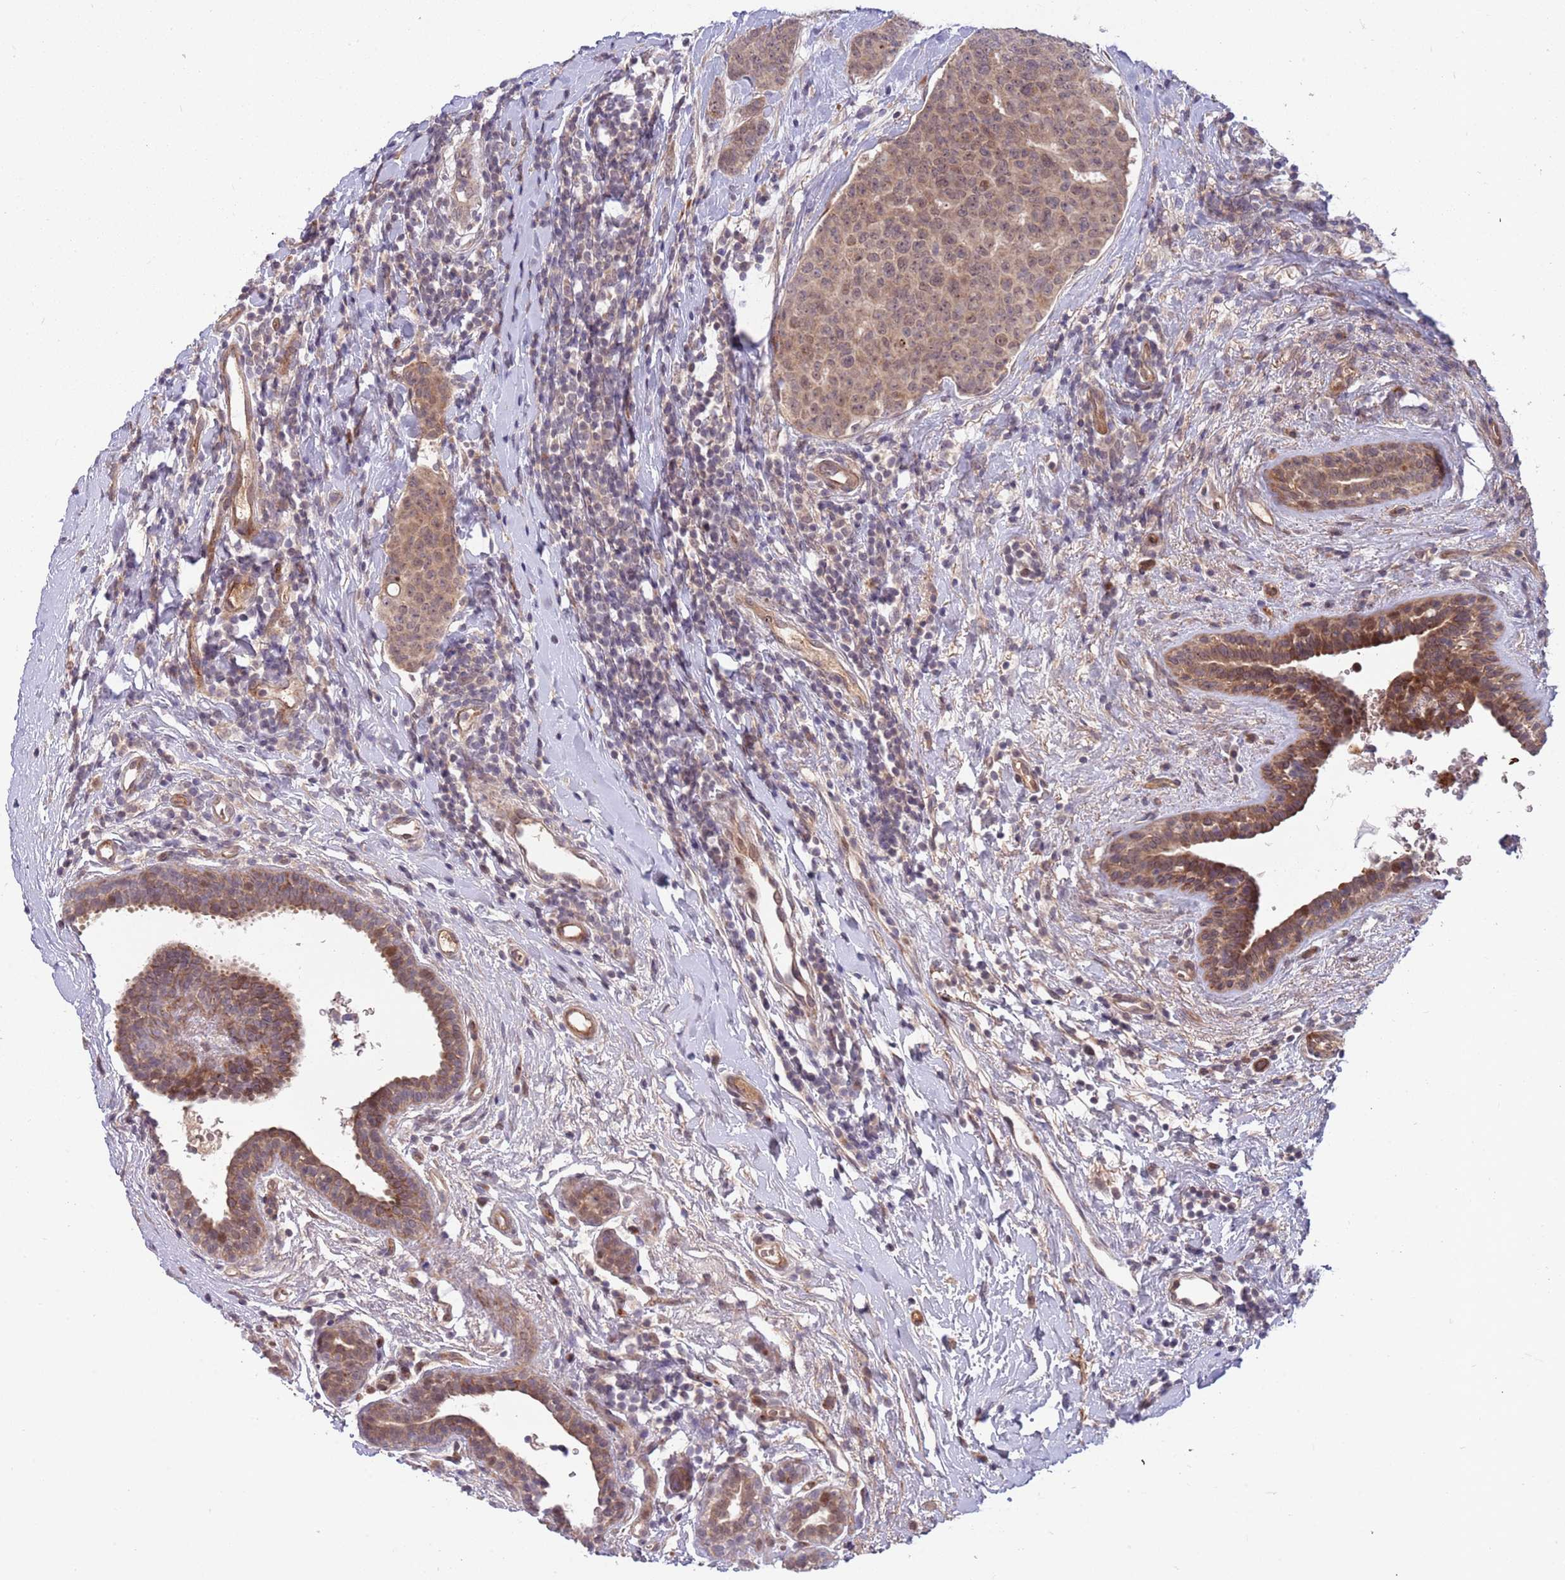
{"staining": {"intensity": "weak", "quantity": ">75%", "location": "cytoplasmic/membranous,nuclear"}, "tissue": "breast cancer", "cell_type": "Tumor cells", "image_type": "cancer", "snomed": [{"axis": "morphology", "description": "Duct carcinoma"}, {"axis": "topography", "description": "Breast"}], "caption": "Breast cancer stained for a protein demonstrates weak cytoplasmic/membranous and nuclear positivity in tumor cells. The staining was performed using DAB to visualize the protein expression in brown, while the nuclei were stained in blue with hematoxylin (Magnification: 20x).", "gene": "NT5DC4", "patient": {"sex": "female", "age": 40}}